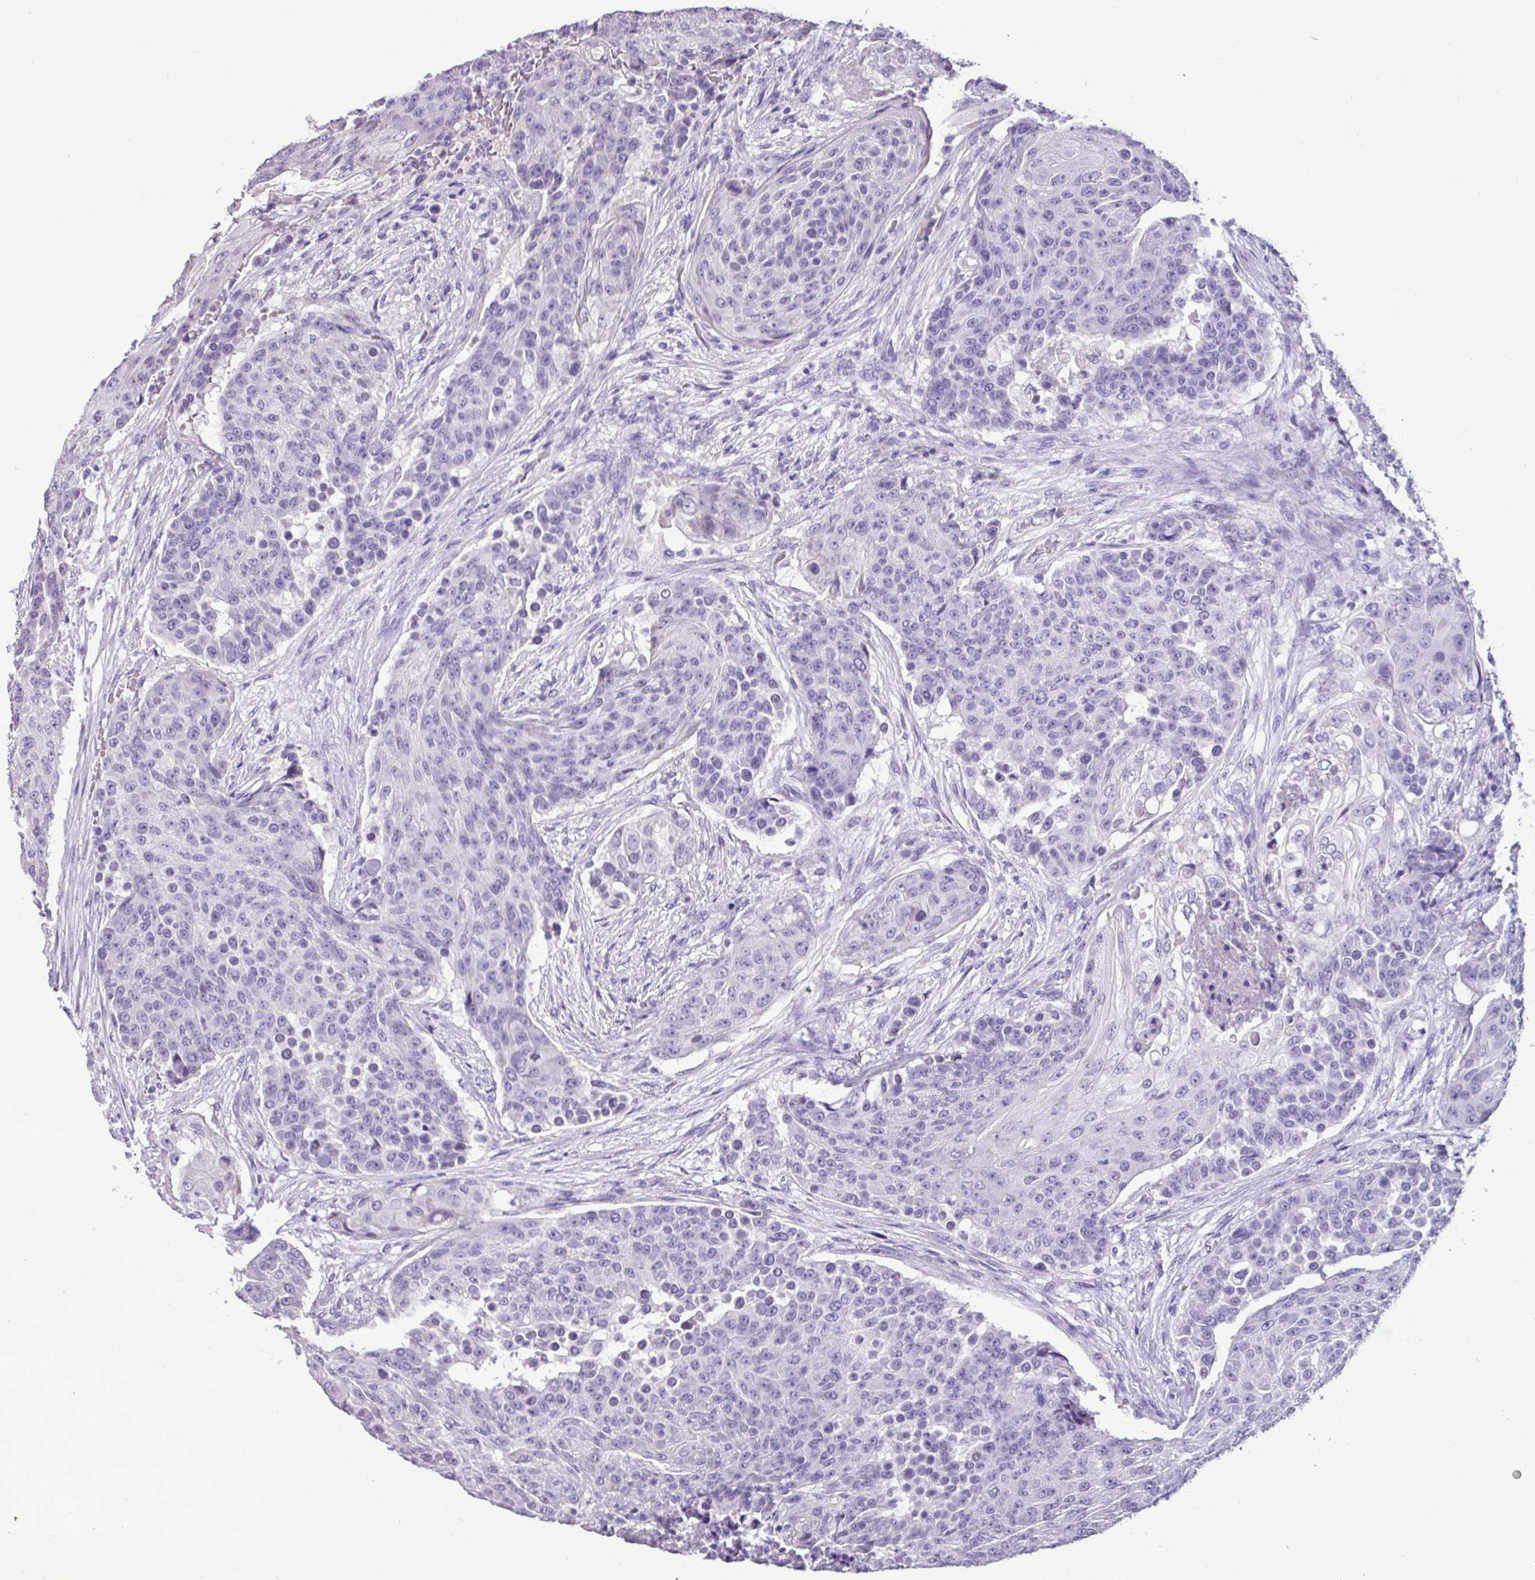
{"staining": {"intensity": "negative", "quantity": "none", "location": "none"}, "tissue": "pancreatic cancer", "cell_type": "Tumor cells", "image_type": "cancer", "snomed": [{"axis": "morphology", "description": "Adenocarcinoma, NOS"}, {"axis": "topography", "description": "Pancreas"}], "caption": "This is an IHC histopathology image of pancreatic cancer (adenocarcinoma). There is no expression in tumor cells.", "gene": "EPCAM", "patient": {"sex": "female", "age": 72}}